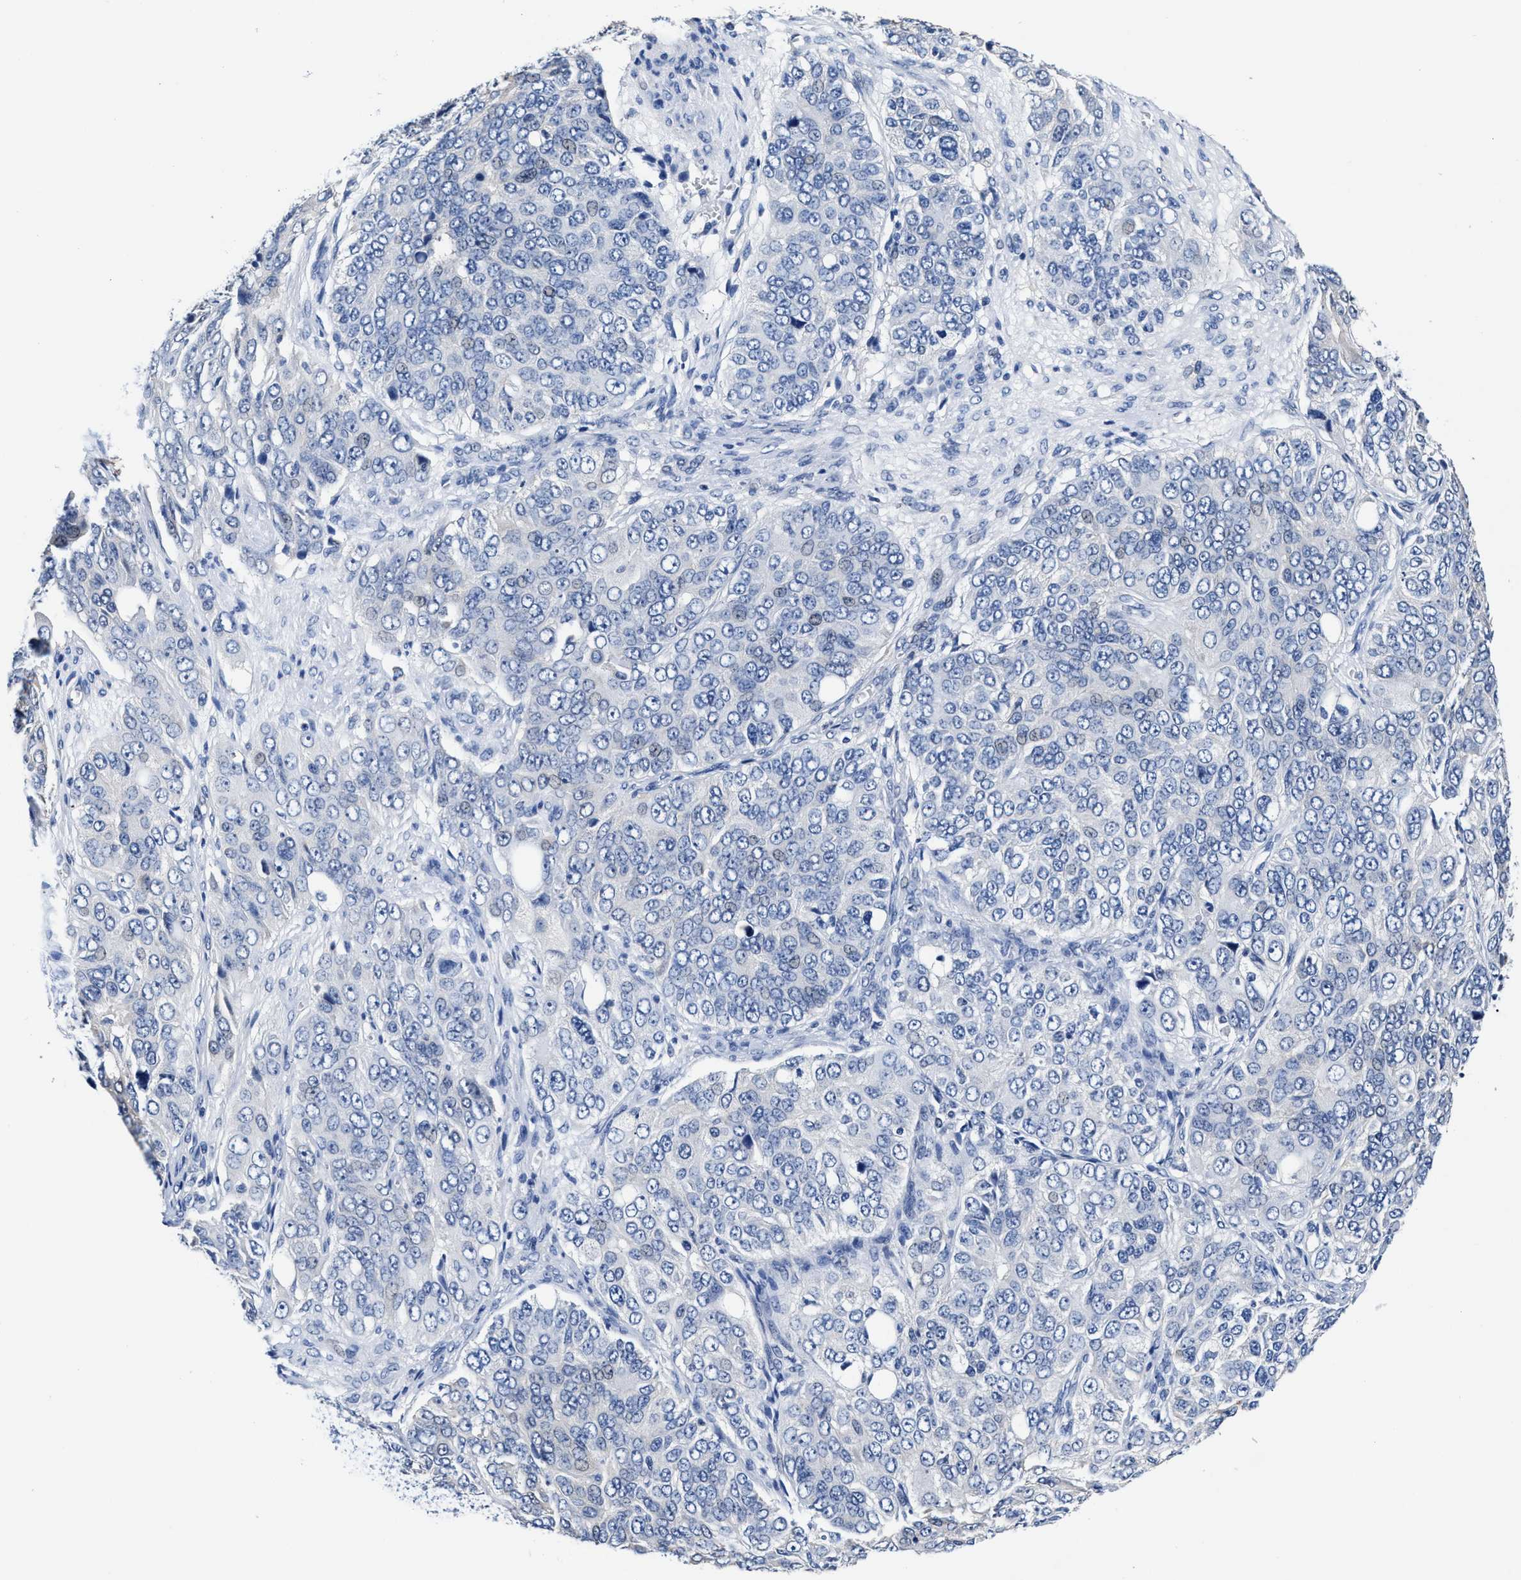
{"staining": {"intensity": "negative", "quantity": "none", "location": "none"}, "tissue": "ovarian cancer", "cell_type": "Tumor cells", "image_type": "cancer", "snomed": [{"axis": "morphology", "description": "Carcinoma, endometroid"}, {"axis": "topography", "description": "Ovary"}], "caption": "IHC histopathology image of neoplastic tissue: human ovarian endometroid carcinoma stained with DAB reveals no significant protein staining in tumor cells.", "gene": "GSTM1", "patient": {"sex": "female", "age": 51}}